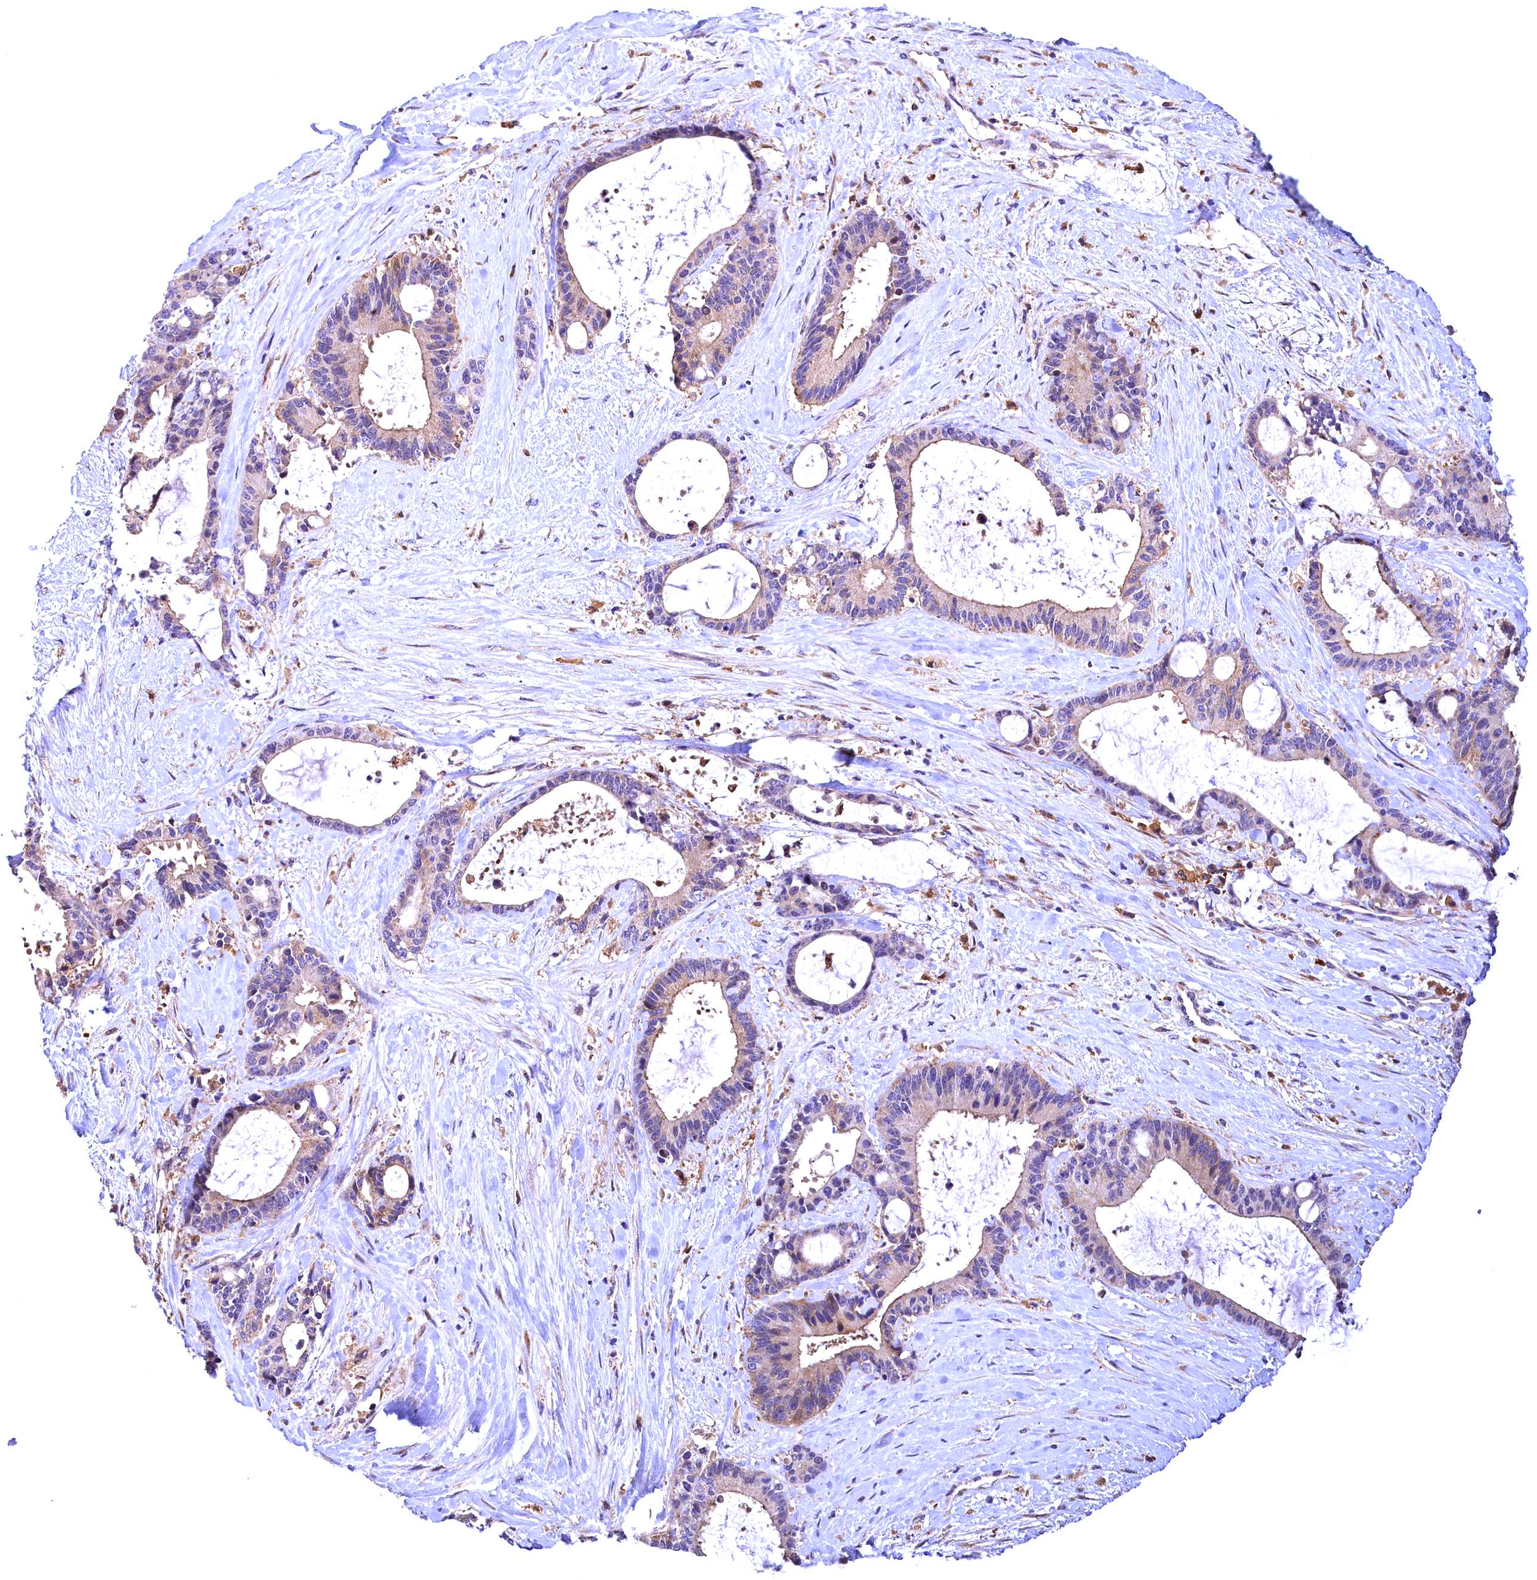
{"staining": {"intensity": "weak", "quantity": "<25%", "location": "cytoplasmic/membranous"}, "tissue": "liver cancer", "cell_type": "Tumor cells", "image_type": "cancer", "snomed": [{"axis": "morphology", "description": "Normal tissue, NOS"}, {"axis": "morphology", "description": "Cholangiocarcinoma"}, {"axis": "topography", "description": "Liver"}, {"axis": "topography", "description": "Peripheral nerve tissue"}], "caption": "Immunohistochemistry (IHC) of liver cancer exhibits no expression in tumor cells.", "gene": "NAIP", "patient": {"sex": "female", "age": 73}}